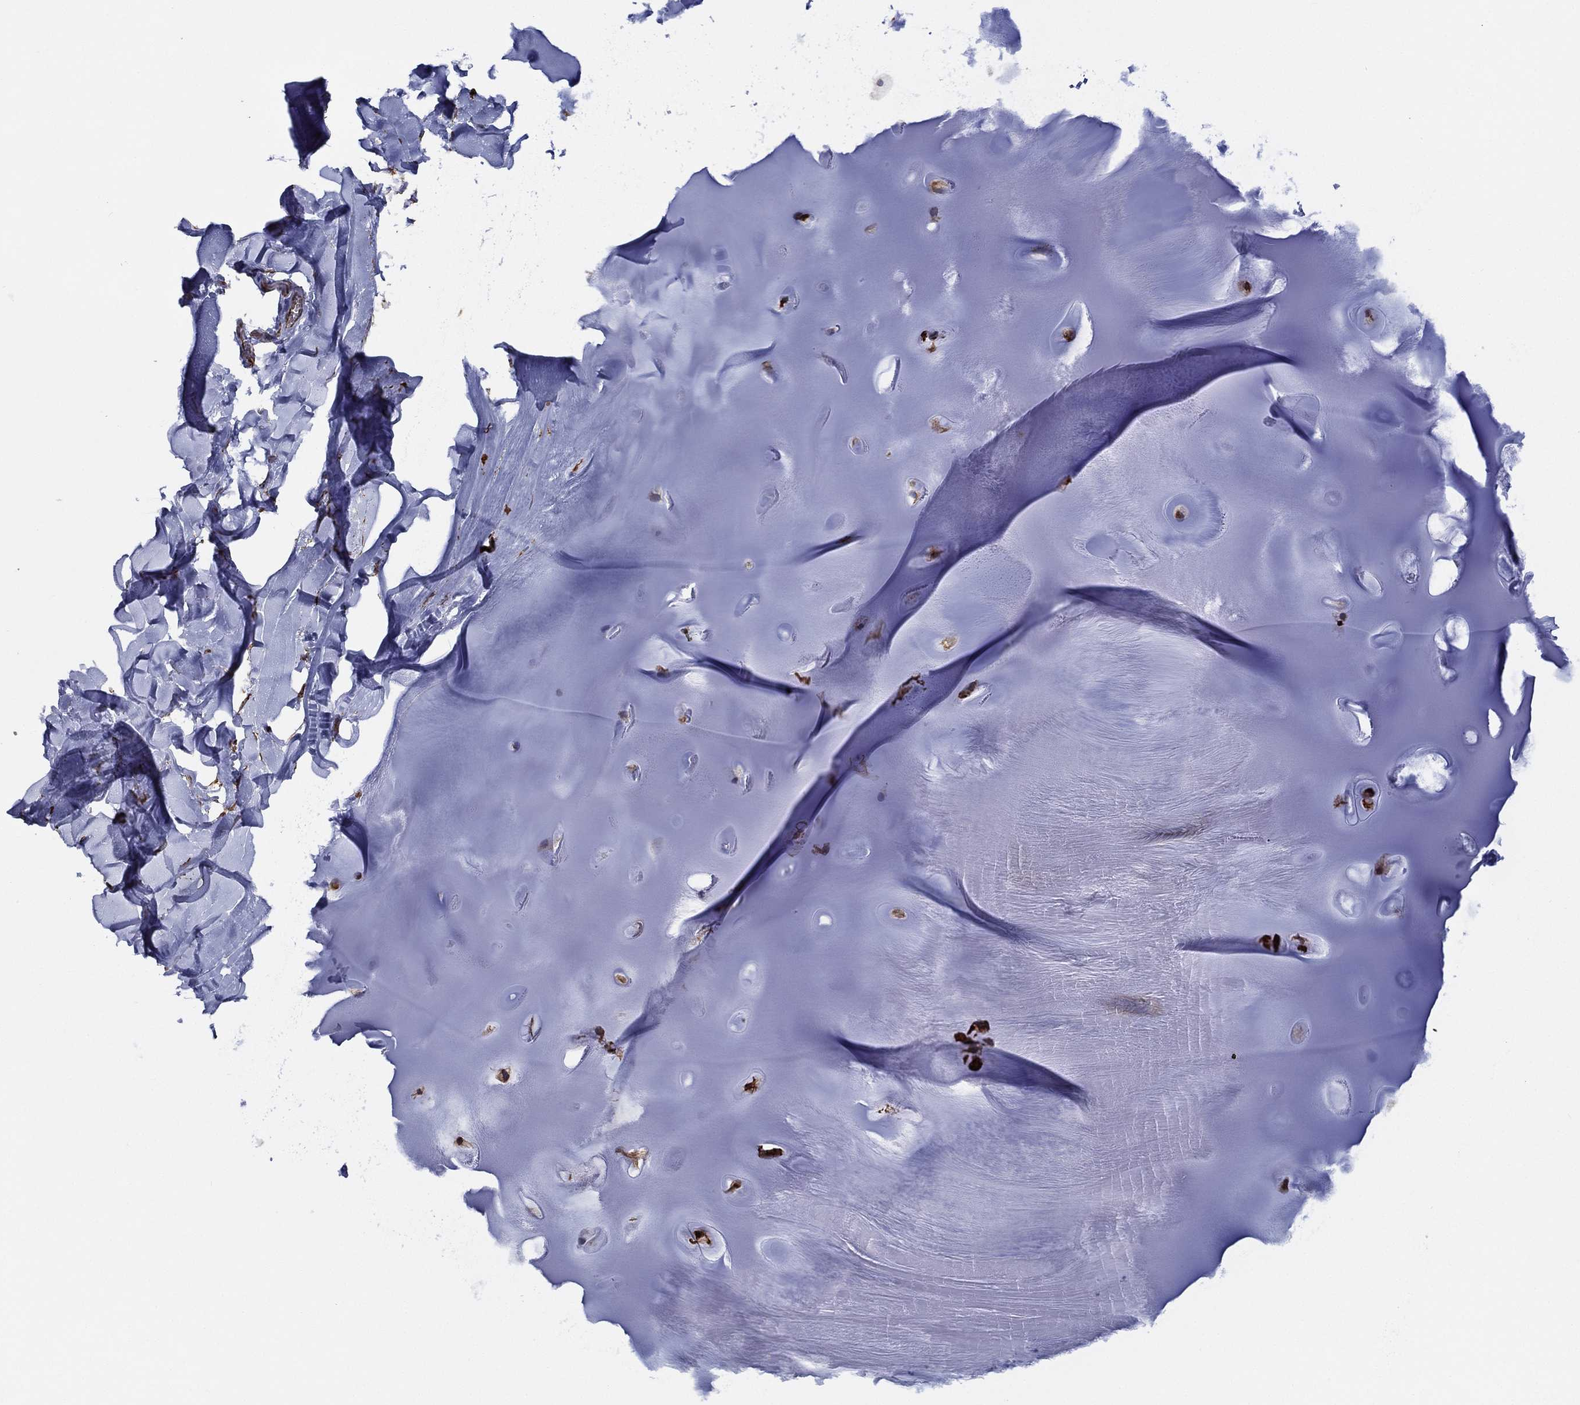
{"staining": {"intensity": "strong", "quantity": "<25%", "location": "nuclear"}, "tissue": "soft tissue", "cell_type": "Chondrocytes", "image_type": "normal", "snomed": [{"axis": "morphology", "description": "Normal tissue, NOS"}, {"axis": "morphology", "description": "Squamous cell carcinoma, NOS"}, {"axis": "topography", "description": "Cartilage tissue"}, {"axis": "topography", "description": "Lung"}], "caption": "This histopathology image displays immunohistochemistry staining of benign soft tissue, with medium strong nuclear expression in about <25% of chondrocytes.", "gene": "MAS1", "patient": {"sex": "male", "age": 66}}